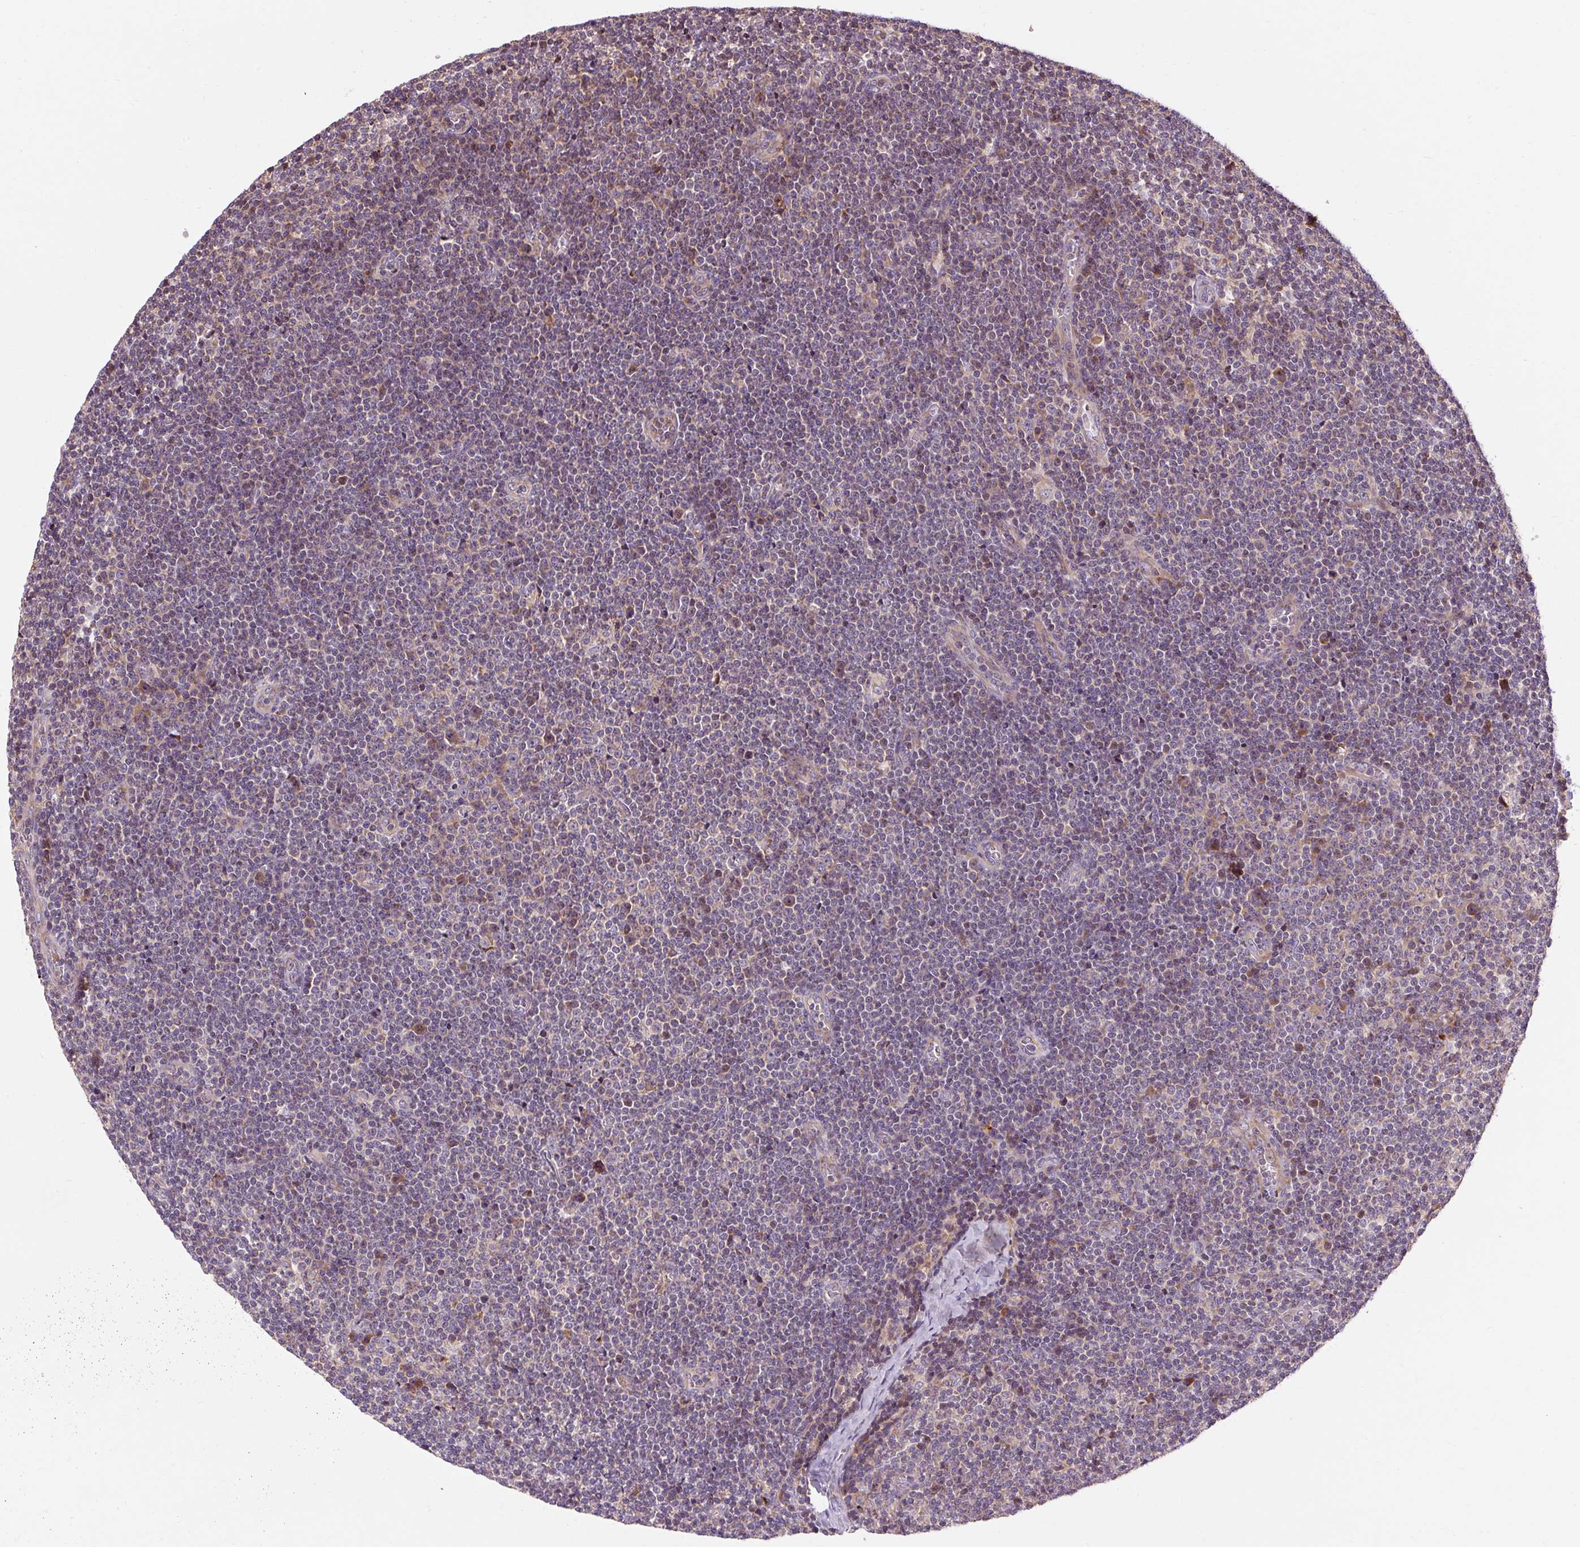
{"staining": {"intensity": "weak", "quantity": "25%-75%", "location": "cytoplasmic/membranous"}, "tissue": "lymphoma", "cell_type": "Tumor cells", "image_type": "cancer", "snomed": [{"axis": "morphology", "description": "Malignant lymphoma, non-Hodgkin's type, Low grade"}, {"axis": "topography", "description": "Lymph node"}], "caption": "Malignant lymphoma, non-Hodgkin's type (low-grade) tissue shows weak cytoplasmic/membranous staining in approximately 25%-75% of tumor cells", "gene": "PRSS48", "patient": {"sex": "male", "age": 48}}